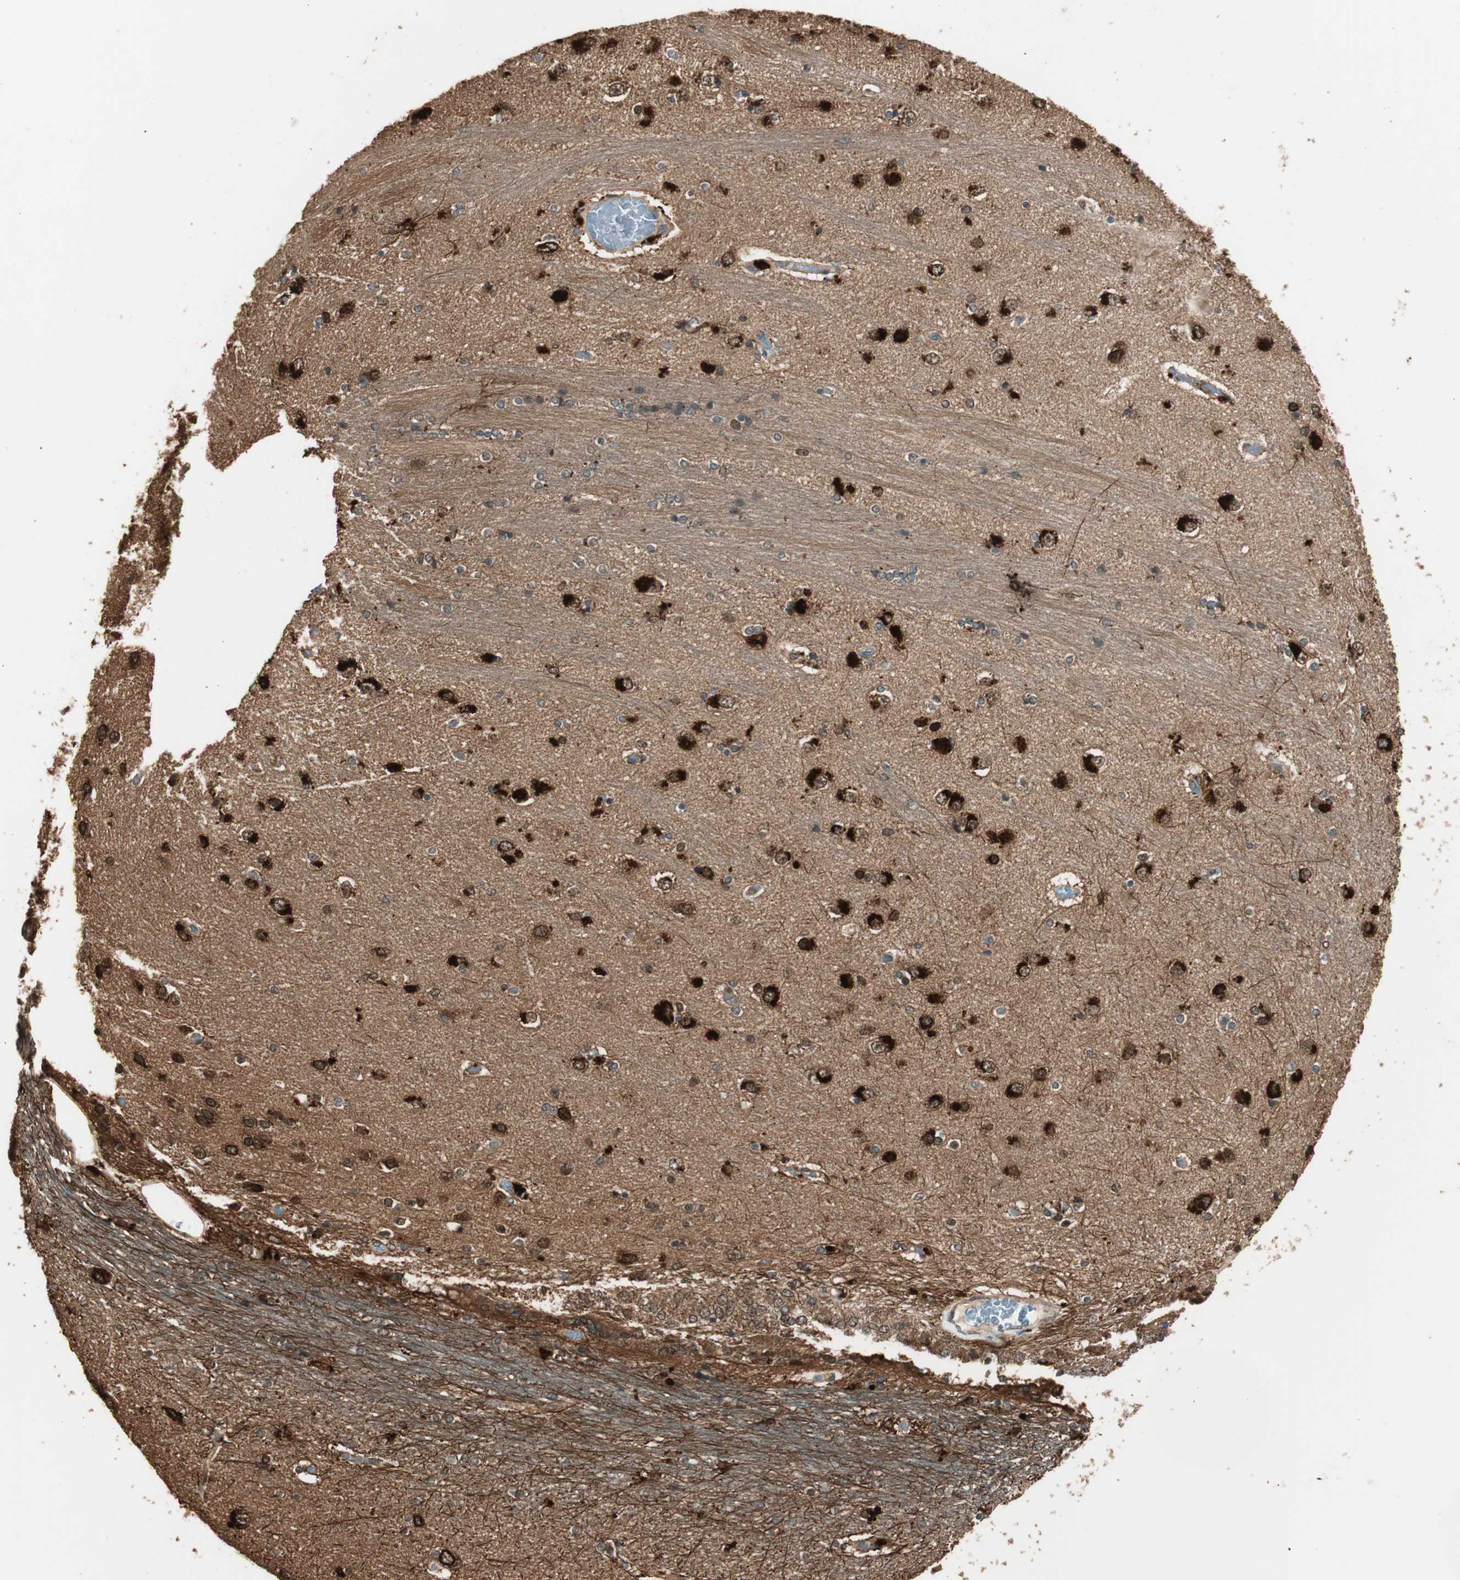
{"staining": {"intensity": "strong", "quantity": ">75%", "location": "cytoplasmic/membranous,nuclear"}, "tissue": "hippocampus", "cell_type": "Glial cells", "image_type": "normal", "snomed": [{"axis": "morphology", "description": "Normal tissue, NOS"}, {"axis": "topography", "description": "Hippocampus"}], "caption": "Immunohistochemical staining of benign human hippocampus reveals strong cytoplasmic/membranous,nuclear protein positivity in approximately >75% of glial cells. Nuclei are stained in blue.", "gene": "CNOT4", "patient": {"sex": "female", "age": 54}}